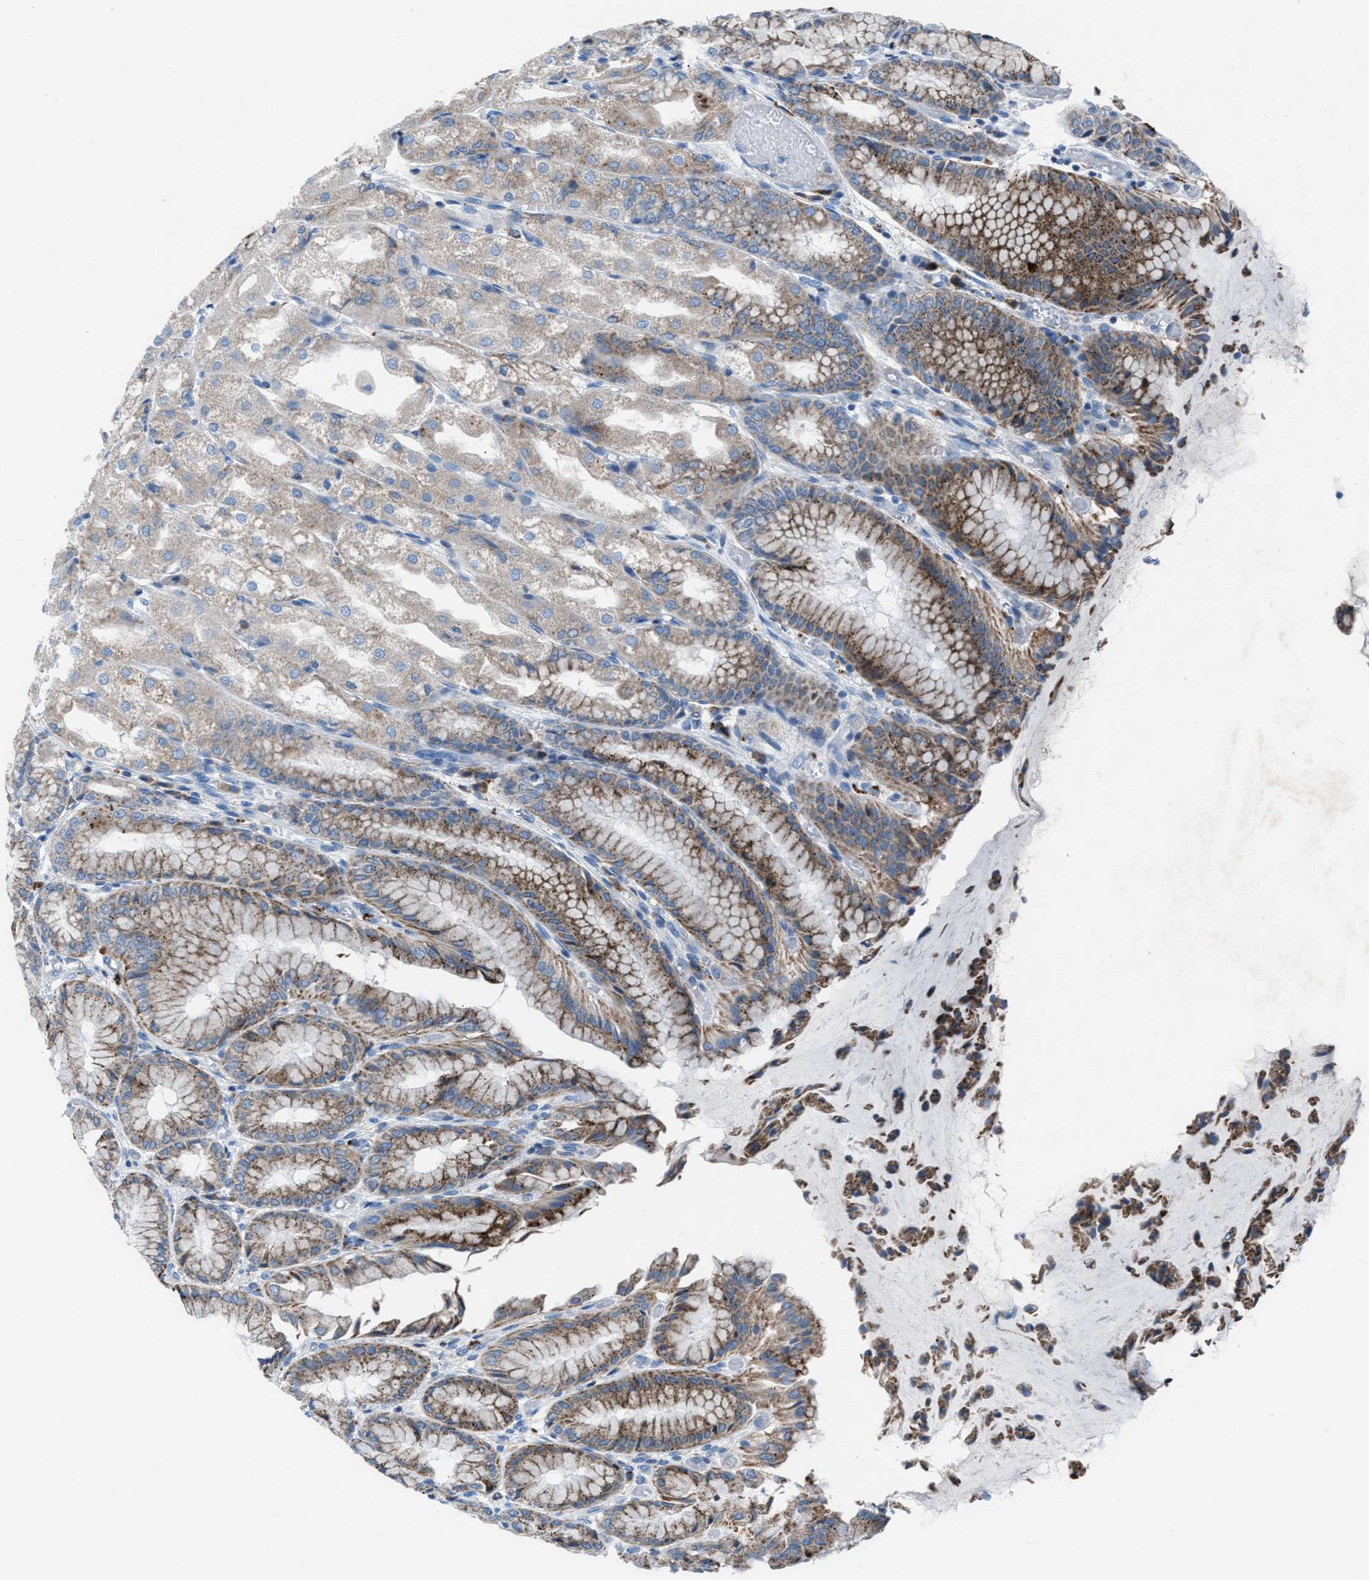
{"staining": {"intensity": "moderate", "quantity": "25%-75%", "location": "cytoplasmic/membranous"}, "tissue": "stomach", "cell_type": "Glandular cells", "image_type": "normal", "snomed": [{"axis": "morphology", "description": "Normal tissue, NOS"}, {"axis": "topography", "description": "Stomach, upper"}], "caption": "Immunohistochemistry (DAB (3,3'-diaminobenzidine)) staining of benign human stomach exhibits moderate cytoplasmic/membranous protein staining in about 25%-75% of glandular cells.", "gene": "CD1B", "patient": {"sex": "male", "age": 72}}